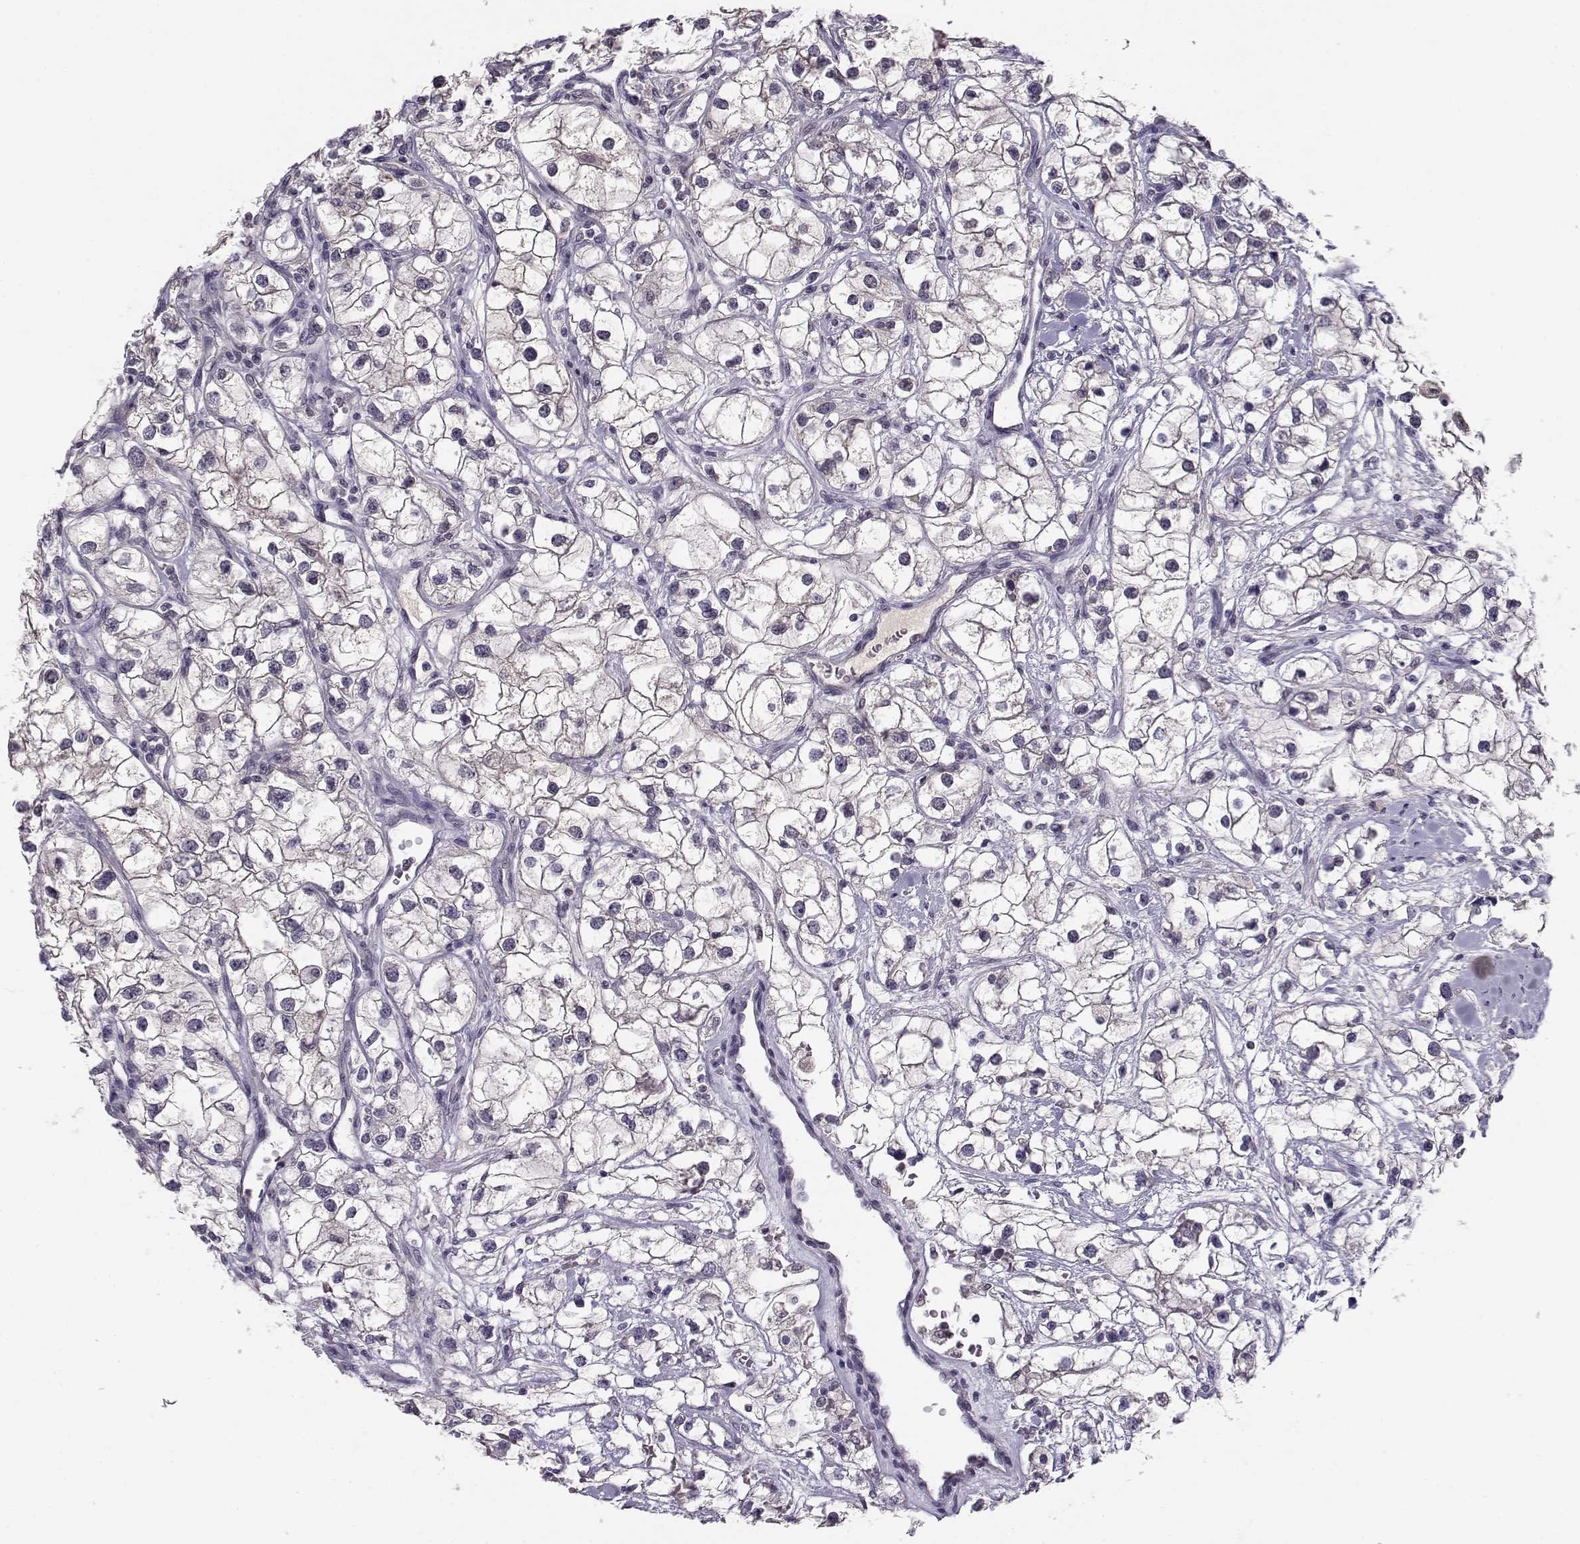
{"staining": {"intensity": "negative", "quantity": "none", "location": "none"}, "tissue": "renal cancer", "cell_type": "Tumor cells", "image_type": "cancer", "snomed": [{"axis": "morphology", "description": "Adenocarcinoma, NOS"}, {"axis": "topography", "description": "Kidney"}], "caption": "A photomicrograph of human renal adenocarcinoma is negative for staining in tumor cells.", "gene": "C16orf86", "patient": {"sex": "male", "age": 59}}